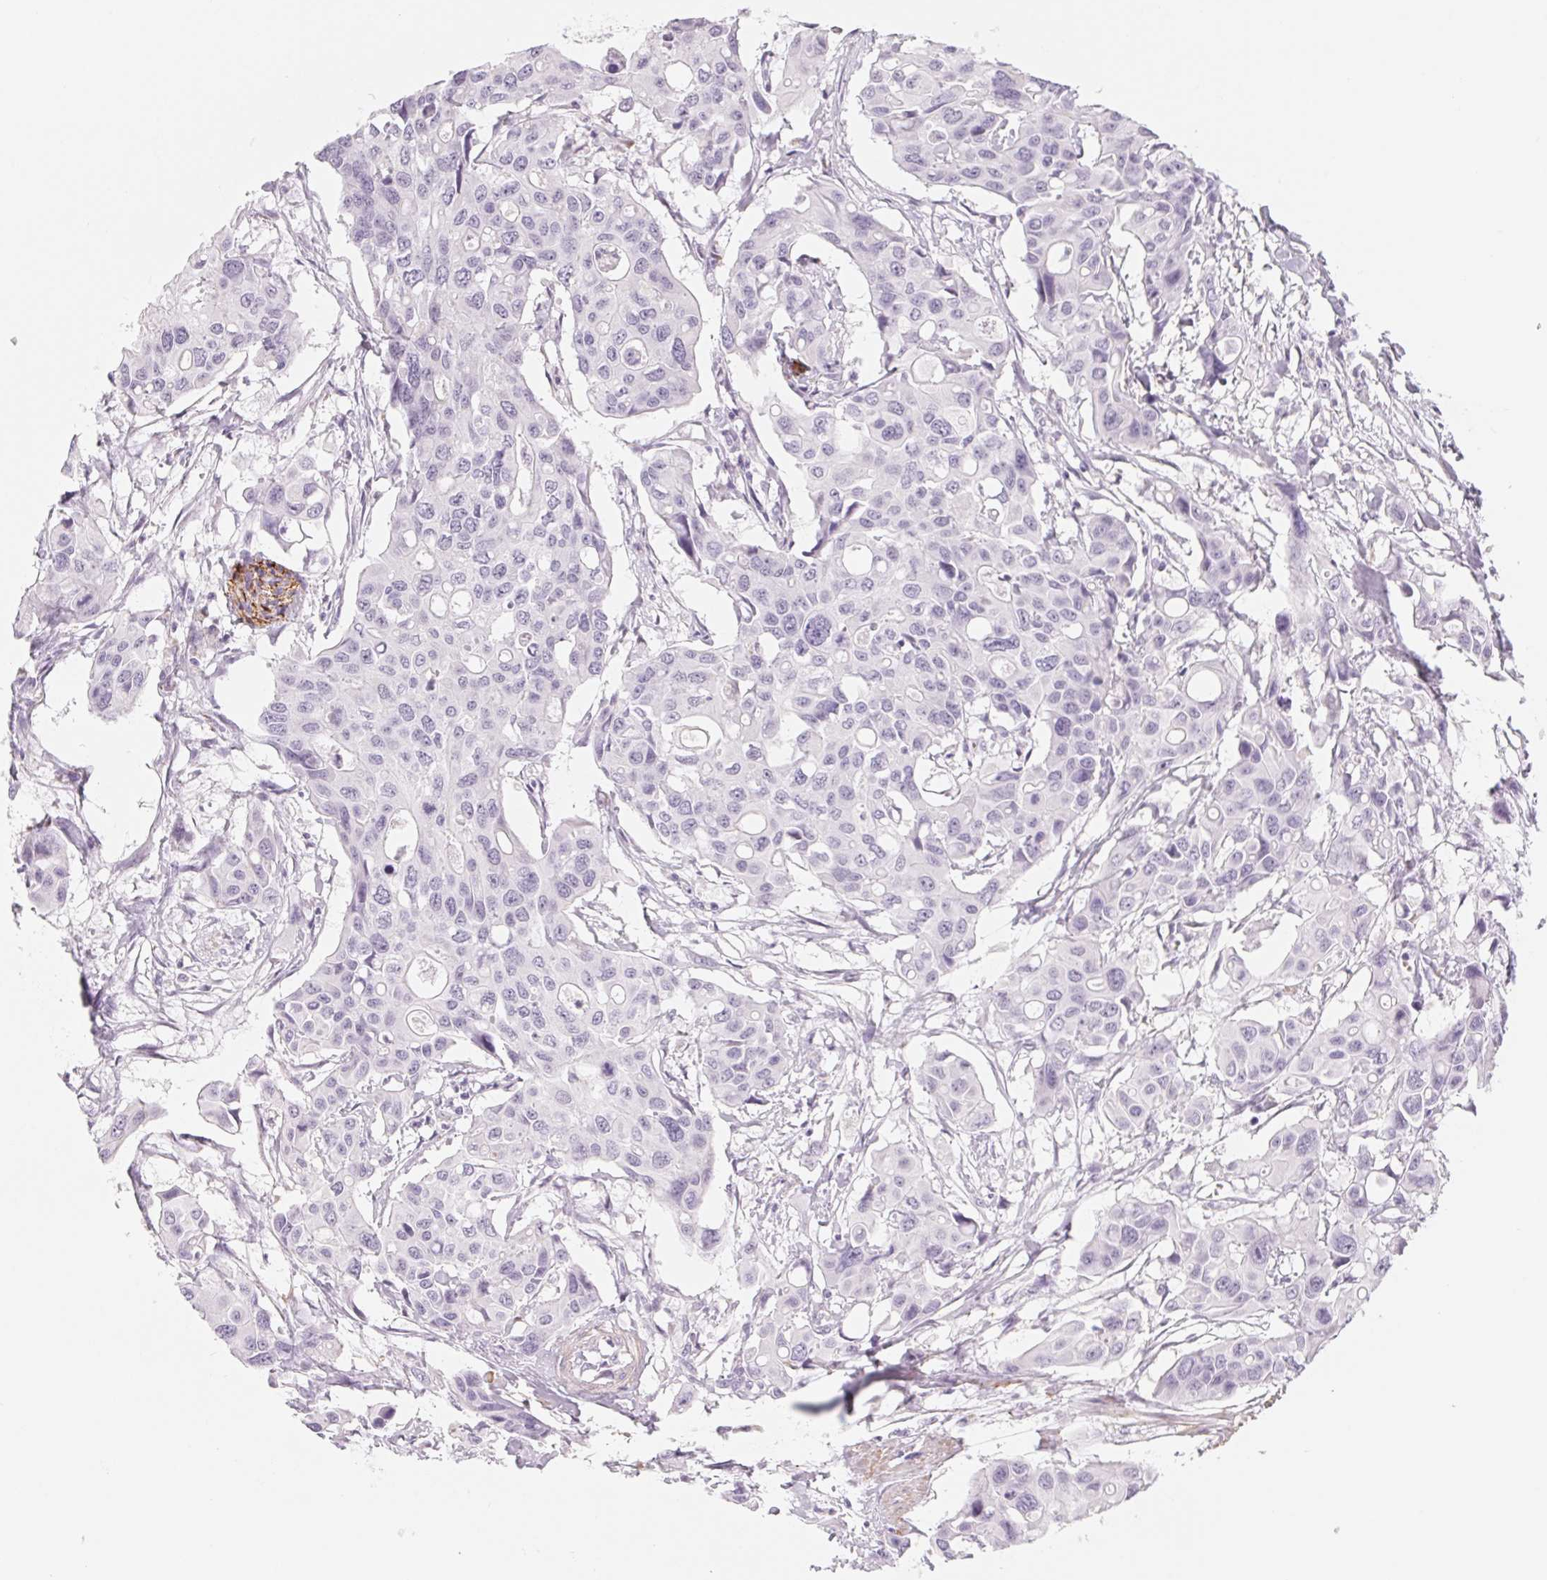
{"staining": {"intensity": "negative", "quantity": "none", "location": "none"}, "tissue": "colorectal cancer", "cell_type": "Tumor cells", "image_type": "cancer", "snomed": [{"axis": "morphology", "description": "Adenocarcinoma, NOS"}, {"axis": "topography", "description": "Colon"}], "caption": "Immunohistochemistry (IHC) of colorectal cancer (adenocarcinoma) reveals no expression in tumor cells.", "gene": "PRPH", "patient": {"sex": "male", "age": 77}}